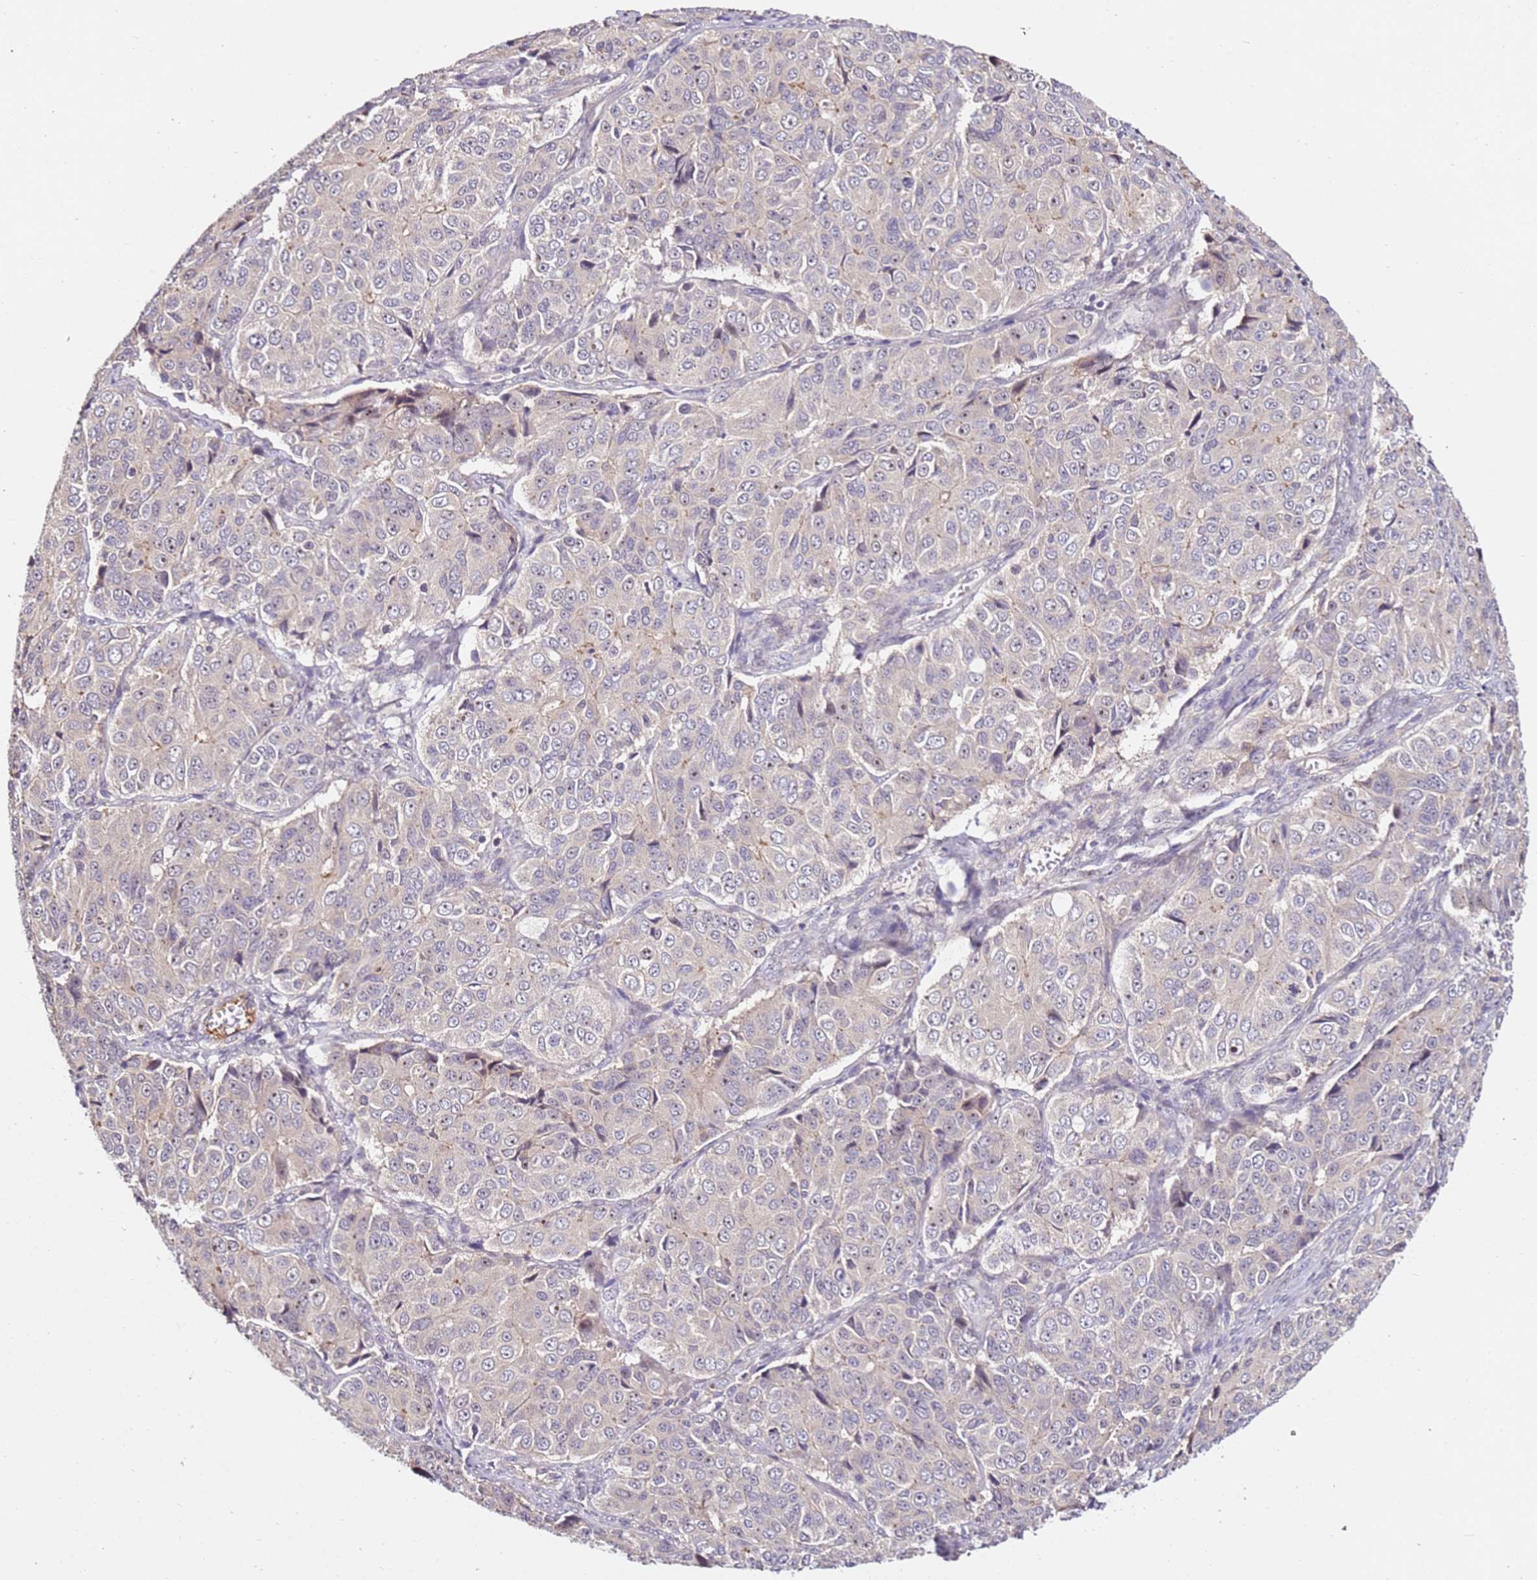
{"staining": {"intensity": "negative", "quantity": "none", "location": "none"}, "tissue": "ovarian cancer", "cell_type": "Tumor cells", "image_type": "cancer", "snomed": [{"axis": "morphology", "description": "Carcinoma, endometroid"}, {"axis": "topography", "description": "Ovary"}], "caption": "A high-resolution image shows immunohistochemistry staining of ovarian cancer (endometroid carcinoma), which displays no significant expression in tumor cells.", "gene": "DDX27", "patient": {"sex": "female", "age": 51}}